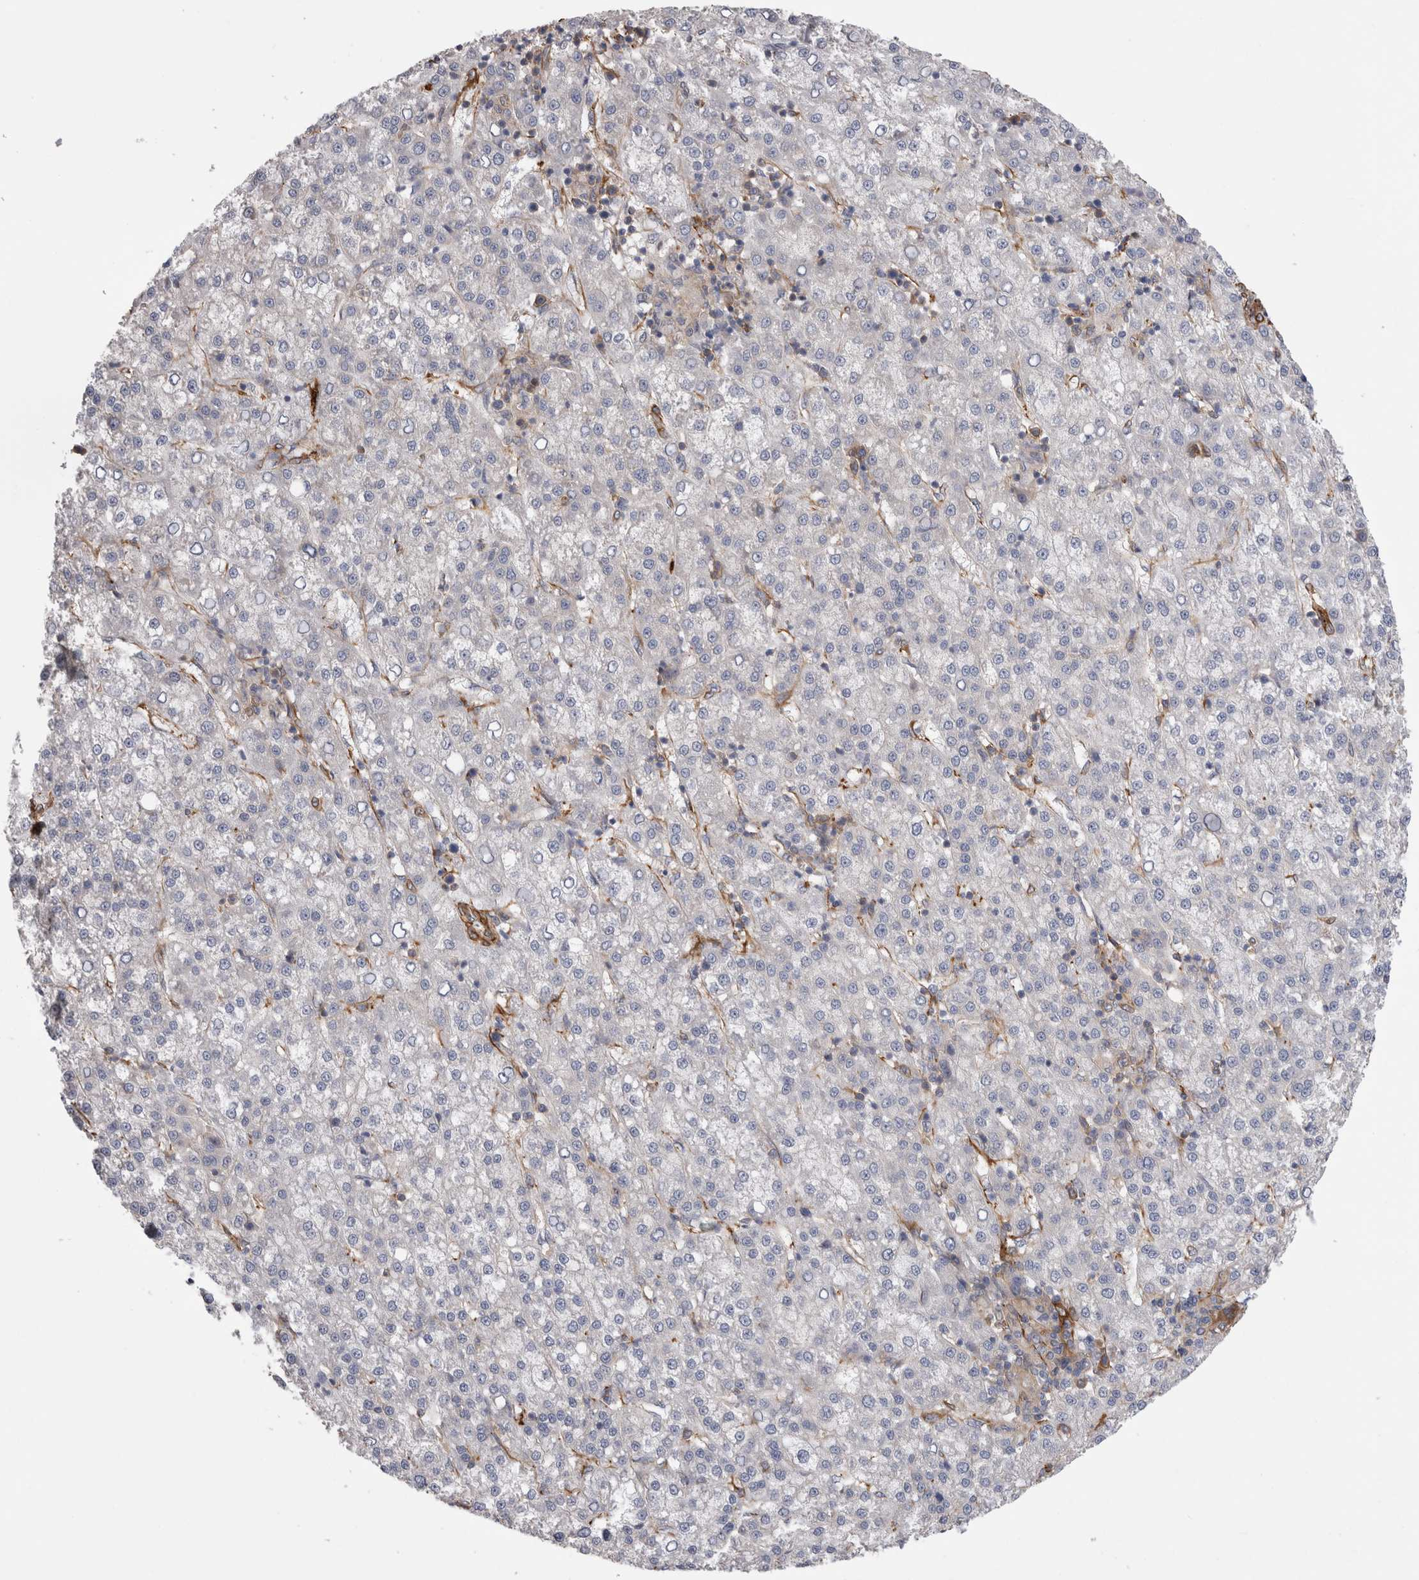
{"staining": {"intensity": "negative", "quantity": "none", "location": "none"}, "tissue": "liver cancer", "cell_type": "Tumor cells", "image_type": "cancer", "snomed": [{"axis": "morphology", "description": "Carcinoma, Hepatocellular, NOS"}, {"axis": "topography", "description": "Liver"}], "caption": "There is no significant staining in tumor cells of liver cancer.", "gene": "EPRS1", "patient": {"sex": "female", "age": 58}}